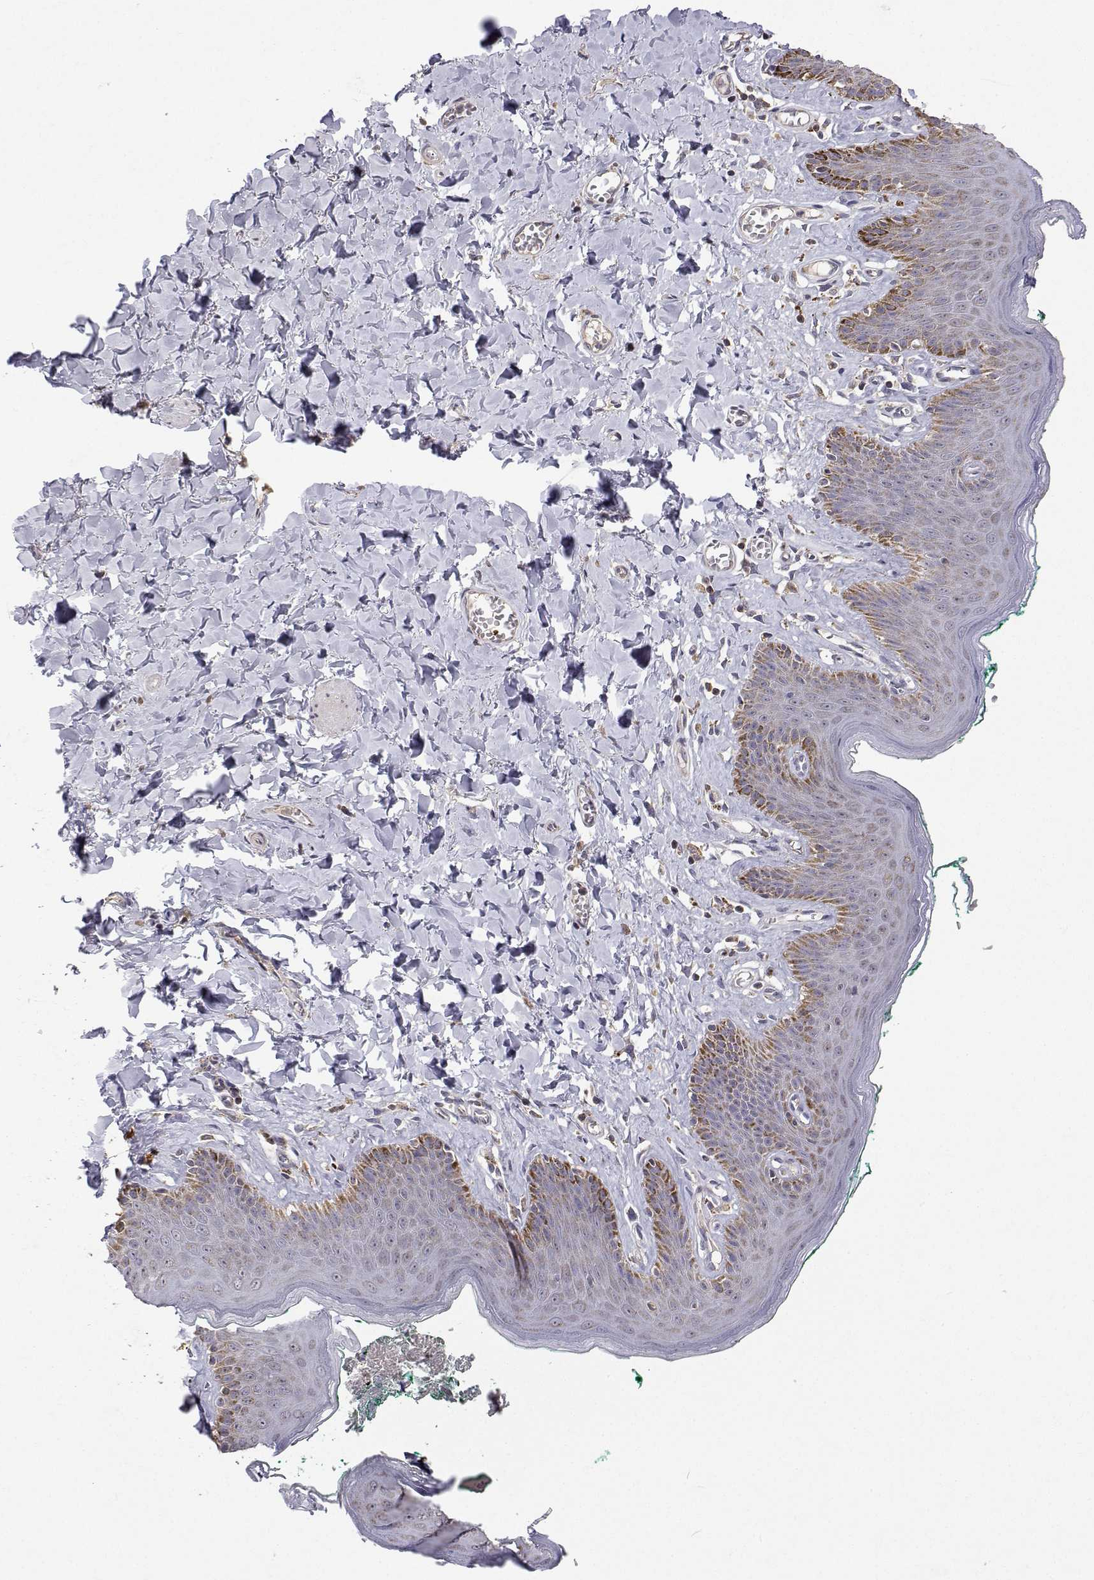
{"staining": {"intensity": "moderate", "quantity": ">75%", "location": "cytoplasmic/membranous"}, "tissue": "skin", "cell_type": "Epidermal cells", "image_type": "normal", "snomed": [{"axis": "morphology", "description": "Normal tissue, NOS"}, {"axis": "topography", "description": "Vulva"}, {"axis": "topography", "description": "Peripheral nerve tissue"}], "caption": "IHC (DAB) staining of benign skin exhibits moderate cytoplasmic/membranous protein staining in about >75% of epidermal cells.", "gene": "MRPL3", "patient": {"sex": "female", "age": 66}}